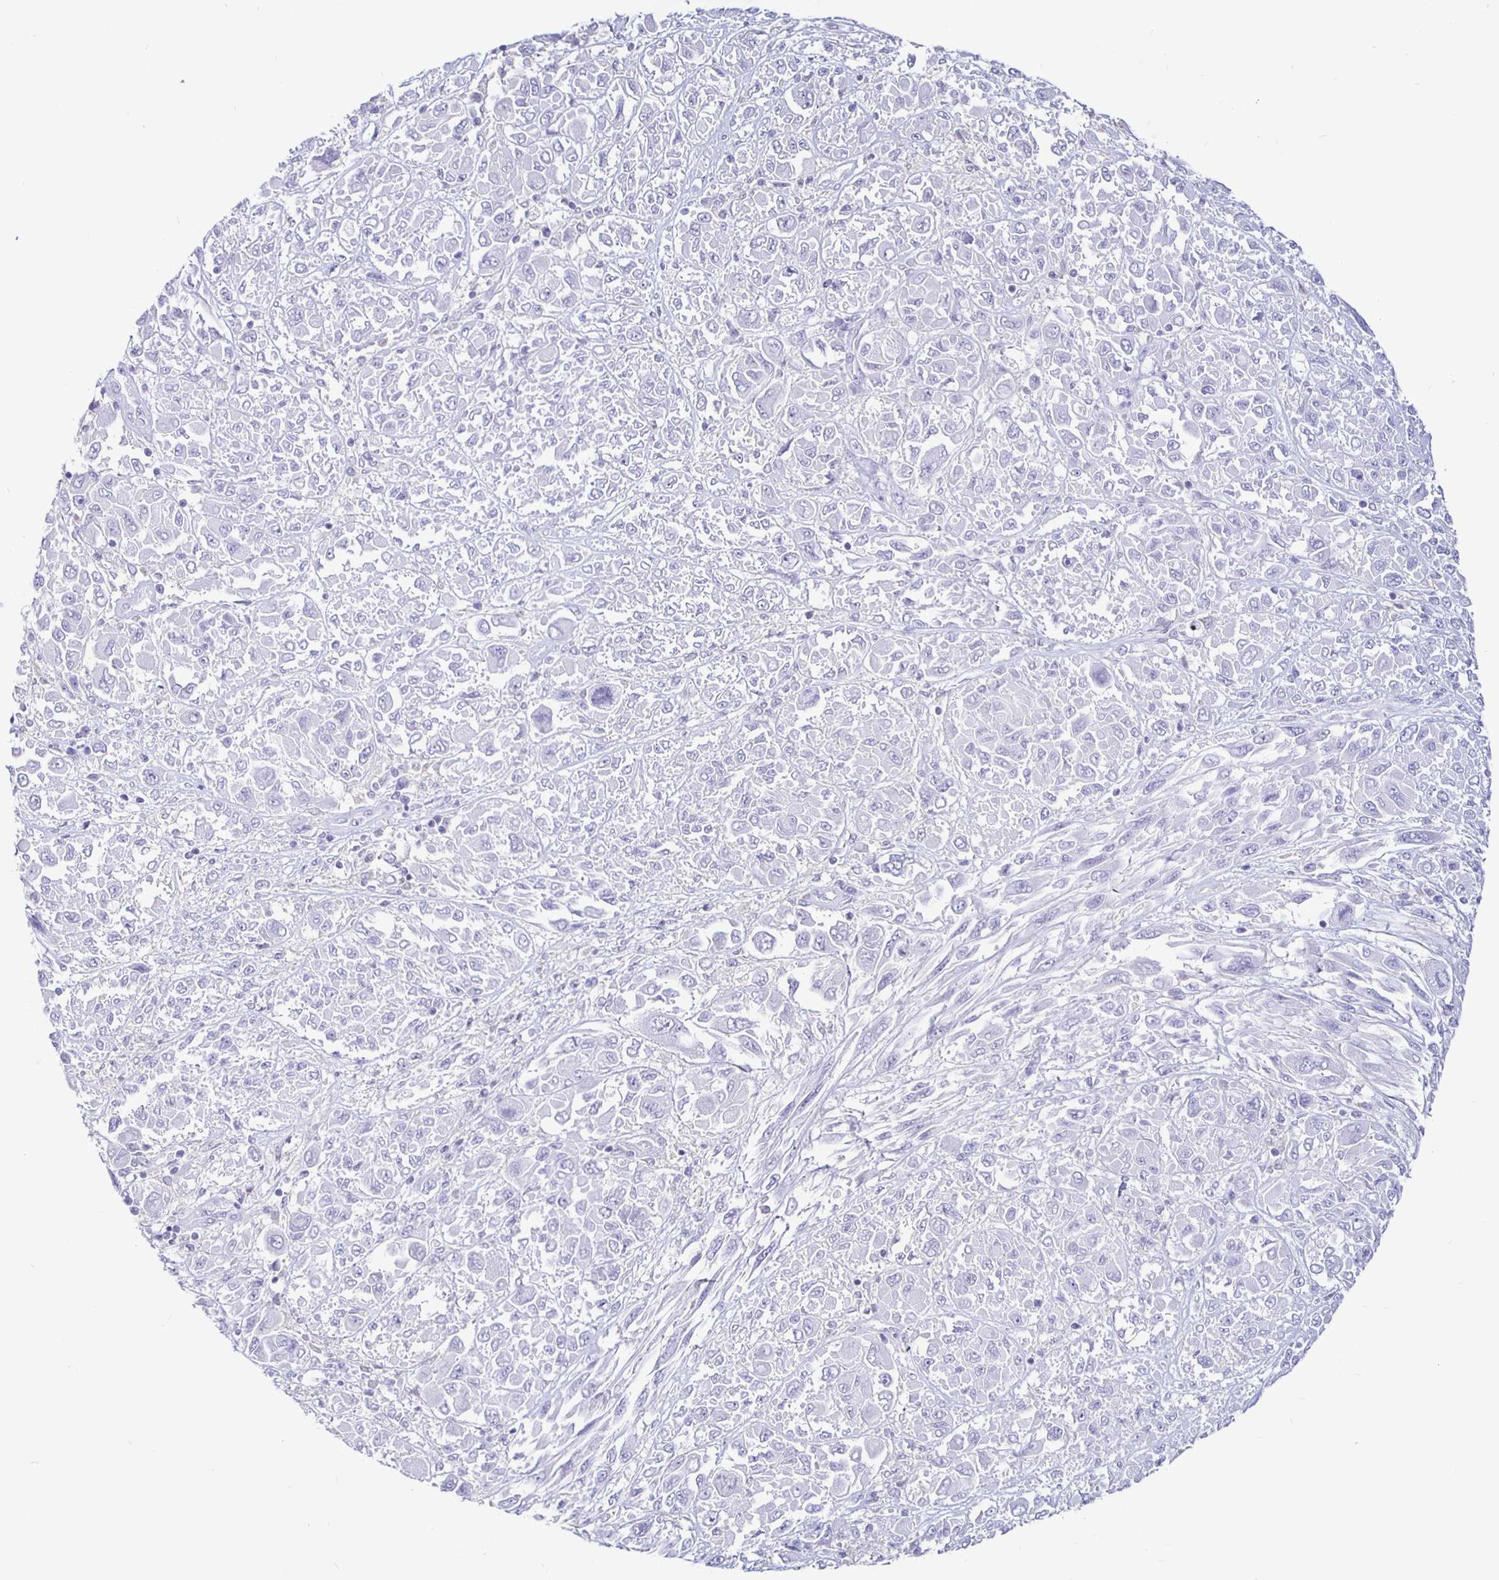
{"staining": {"intensity": "negative", "quantity": "none", "location": "none"}, "tissue": "melanoma", "cell_type": "Tumor cells", "image_type": "cancer", "snomed": [{"axis": "morphology", "description": "Malignant melanoma, NOS"}, {"axis": "topography", "description": "Skin"}], "caption": "Immunohistochemical staining of human malignant melanoma exhibits no significant expression in tumor cells.", "gene": "SIRPA", "patient": {"sex": "female", "age": 91}}